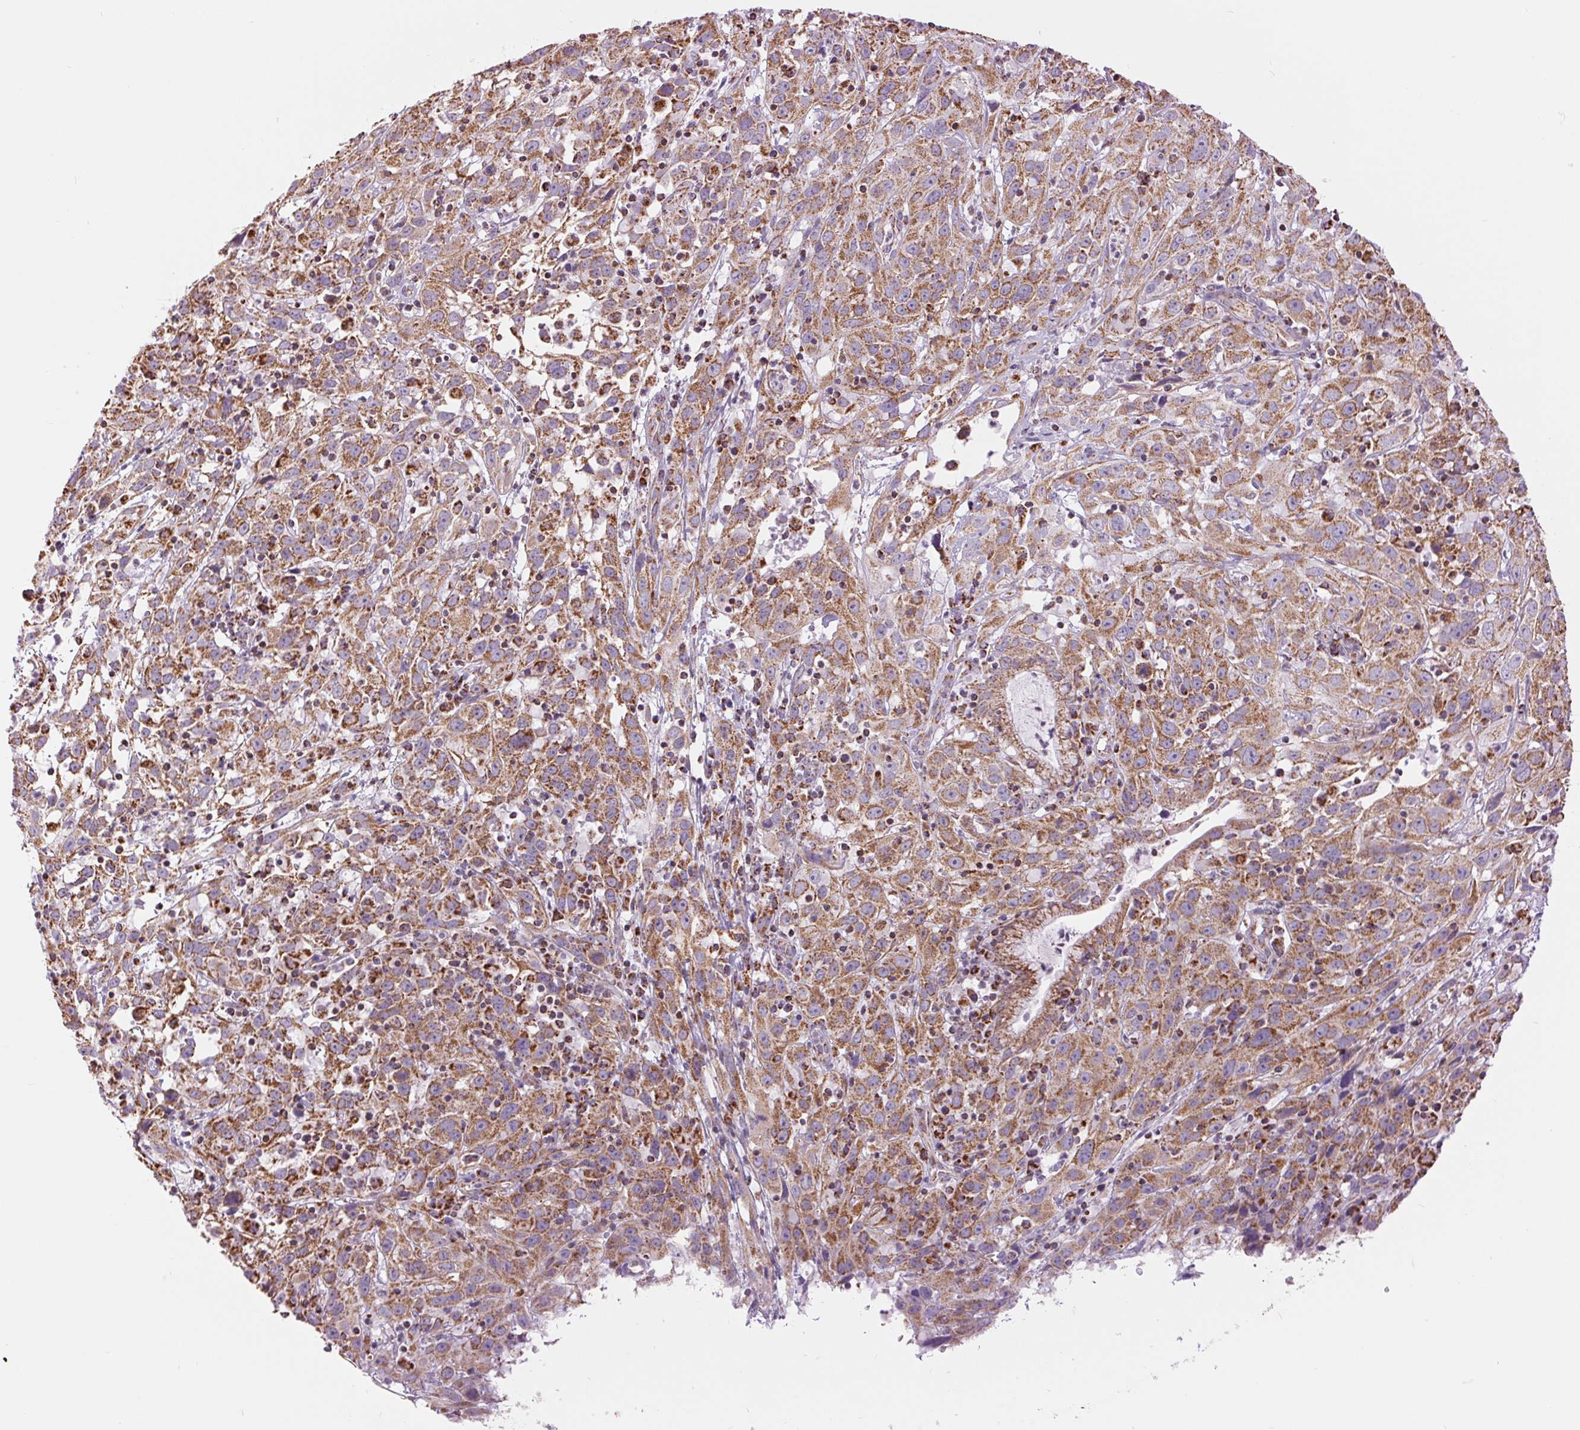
{"staining": {"intensity": "moderate", "quantity": ">75%", "location": "cytoplasmic/membranous"}, "tissue": "cervical cancer", "cell_type": "Tumor cells", "image_type": "cancer", "snomed": [{"axis": "morphology", "description": "Squamous cell carcinoma, NOS"}, {"axis": "topography", "description": "Cervix"}], "caption": "About >75% of tumor cells in human cervical cancer exhibit moderate cytoplasmic/membranous protein expression as visualized by brown immunohistochemical staining.", "gene": "ATP5PB", "patient": {"sex": "female", "age": 32}}